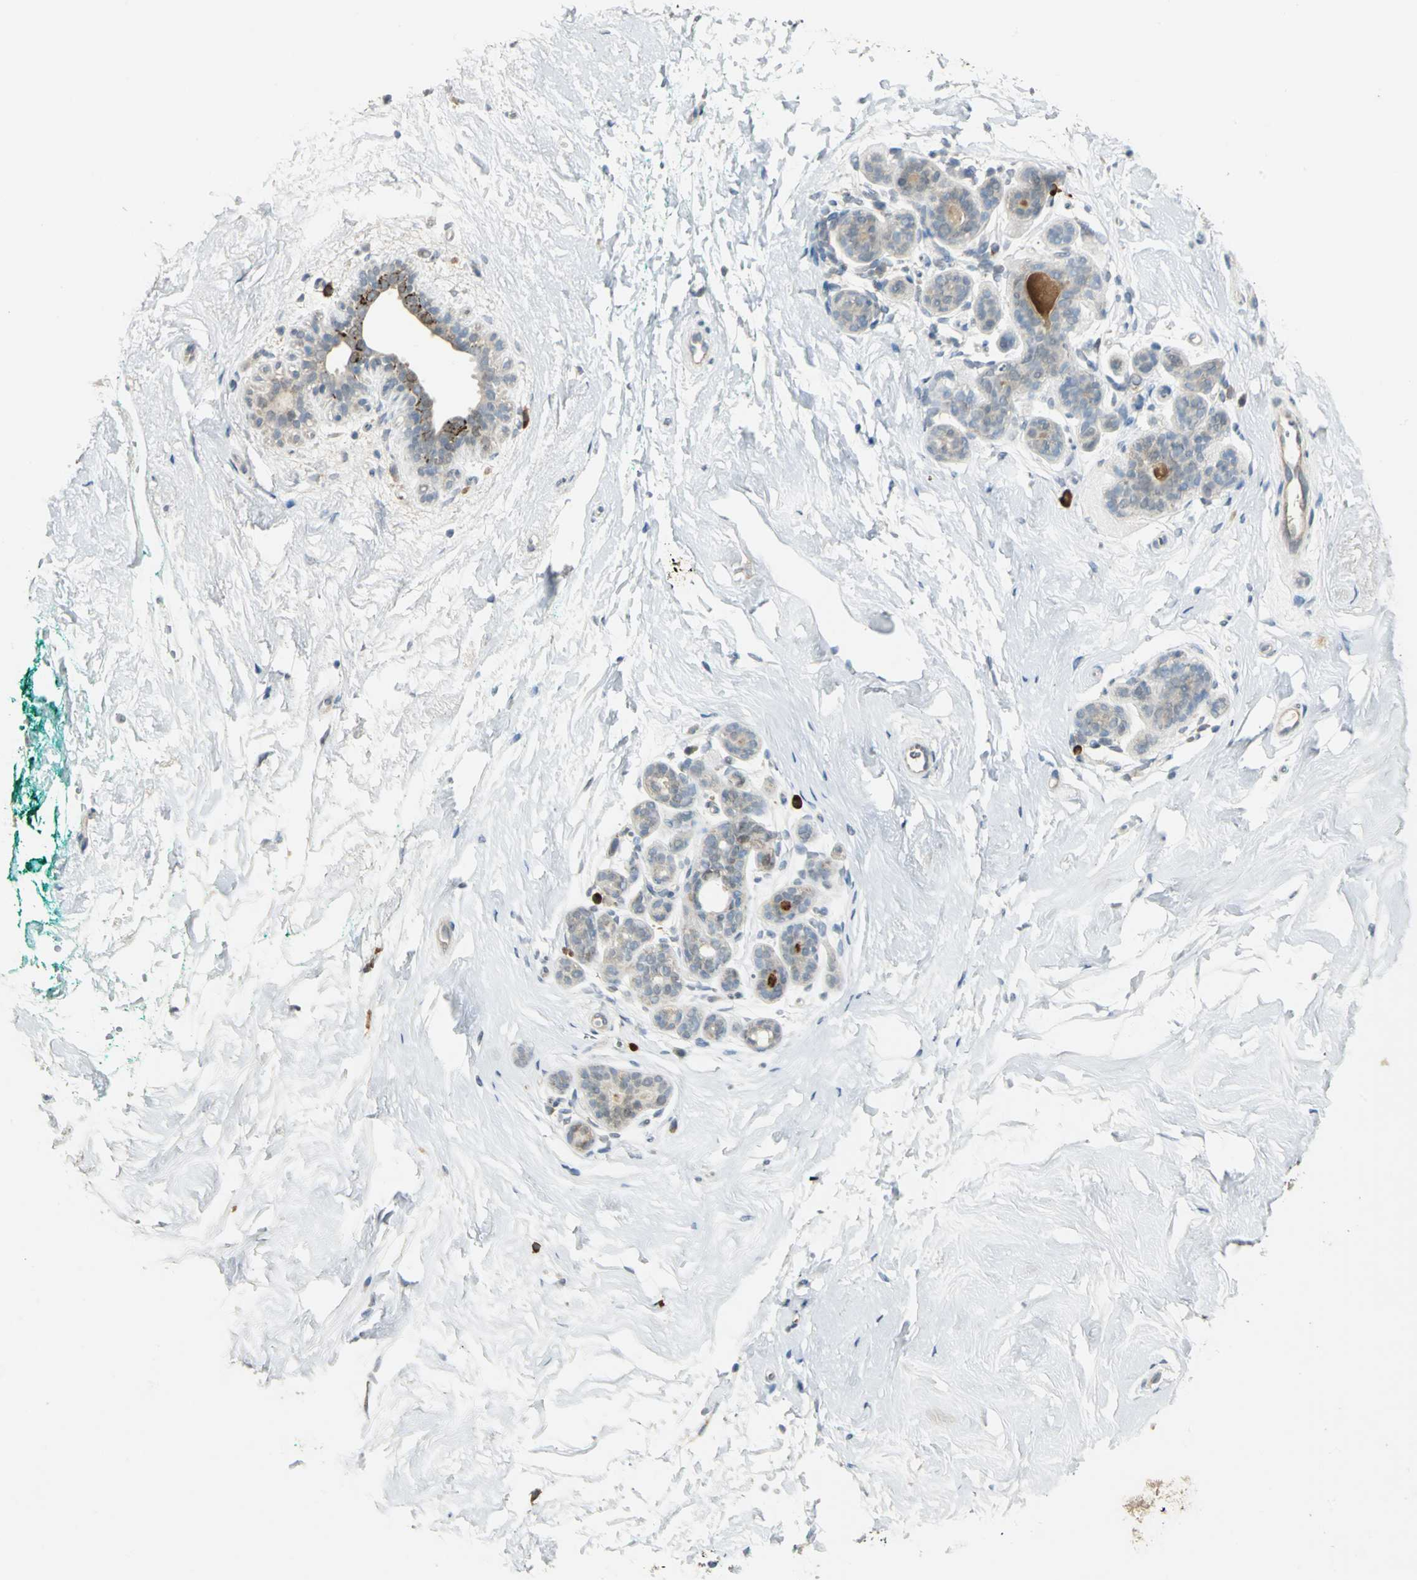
{"staining": {"intensity": "weak", "quantity": "25%-75%", "location": "cytoplasmic/membranous"}, "tissue": "breast", "cell_type": "Adipocytes", "image_type": "normal", "snomed": [{"axis": "morphology", "description": "Normal tissue, NOS"}, {"axis": "topography", "description": "Breast"}], "caption": "A low amount of weak cytoplasmic/membranous positivity is seen in about 25%-75% of adipocytes in normal breast.", "gene": "PROC", "patient": {"sex": "female", "age": 52}}